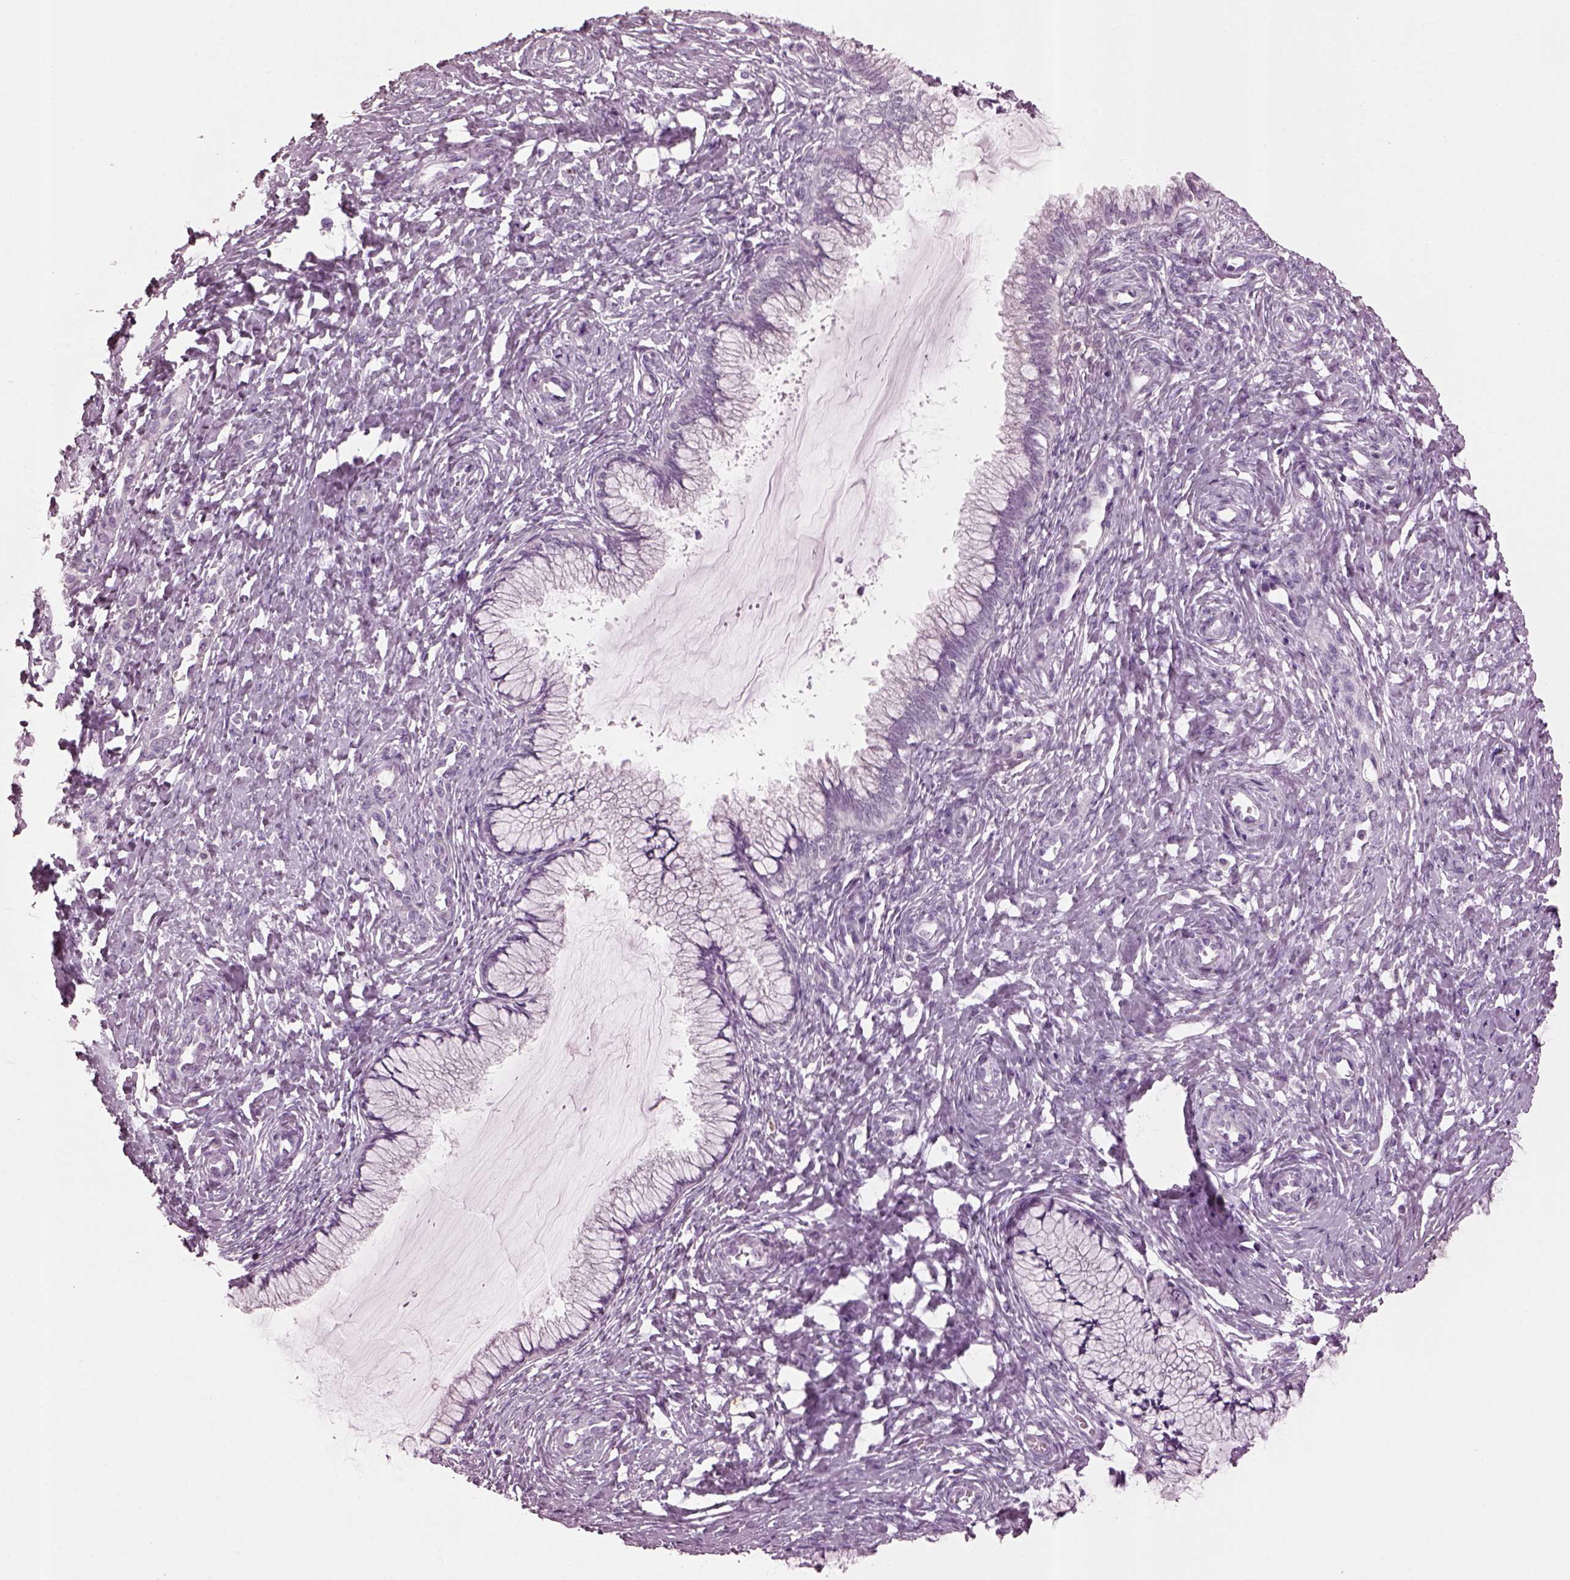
{"staining": {"intensity": "negative", "quantity": "none", "location": "none"}, "tissue": "cervix", "cell_type": "Glandular cells", "image_type": "normal", "snomed": [{"axis": "morphology", "description": "Normal tissue, NOS"}, {"axis": "topography", "description": "Cervix"}], "caption": "A high-resolution photomicrograph shows IHC staining of normal cervix, which displays no significant positivity in glandular cells.", "gene": "SLC6A17", "patient": {"sex": "female", "age": 37}}